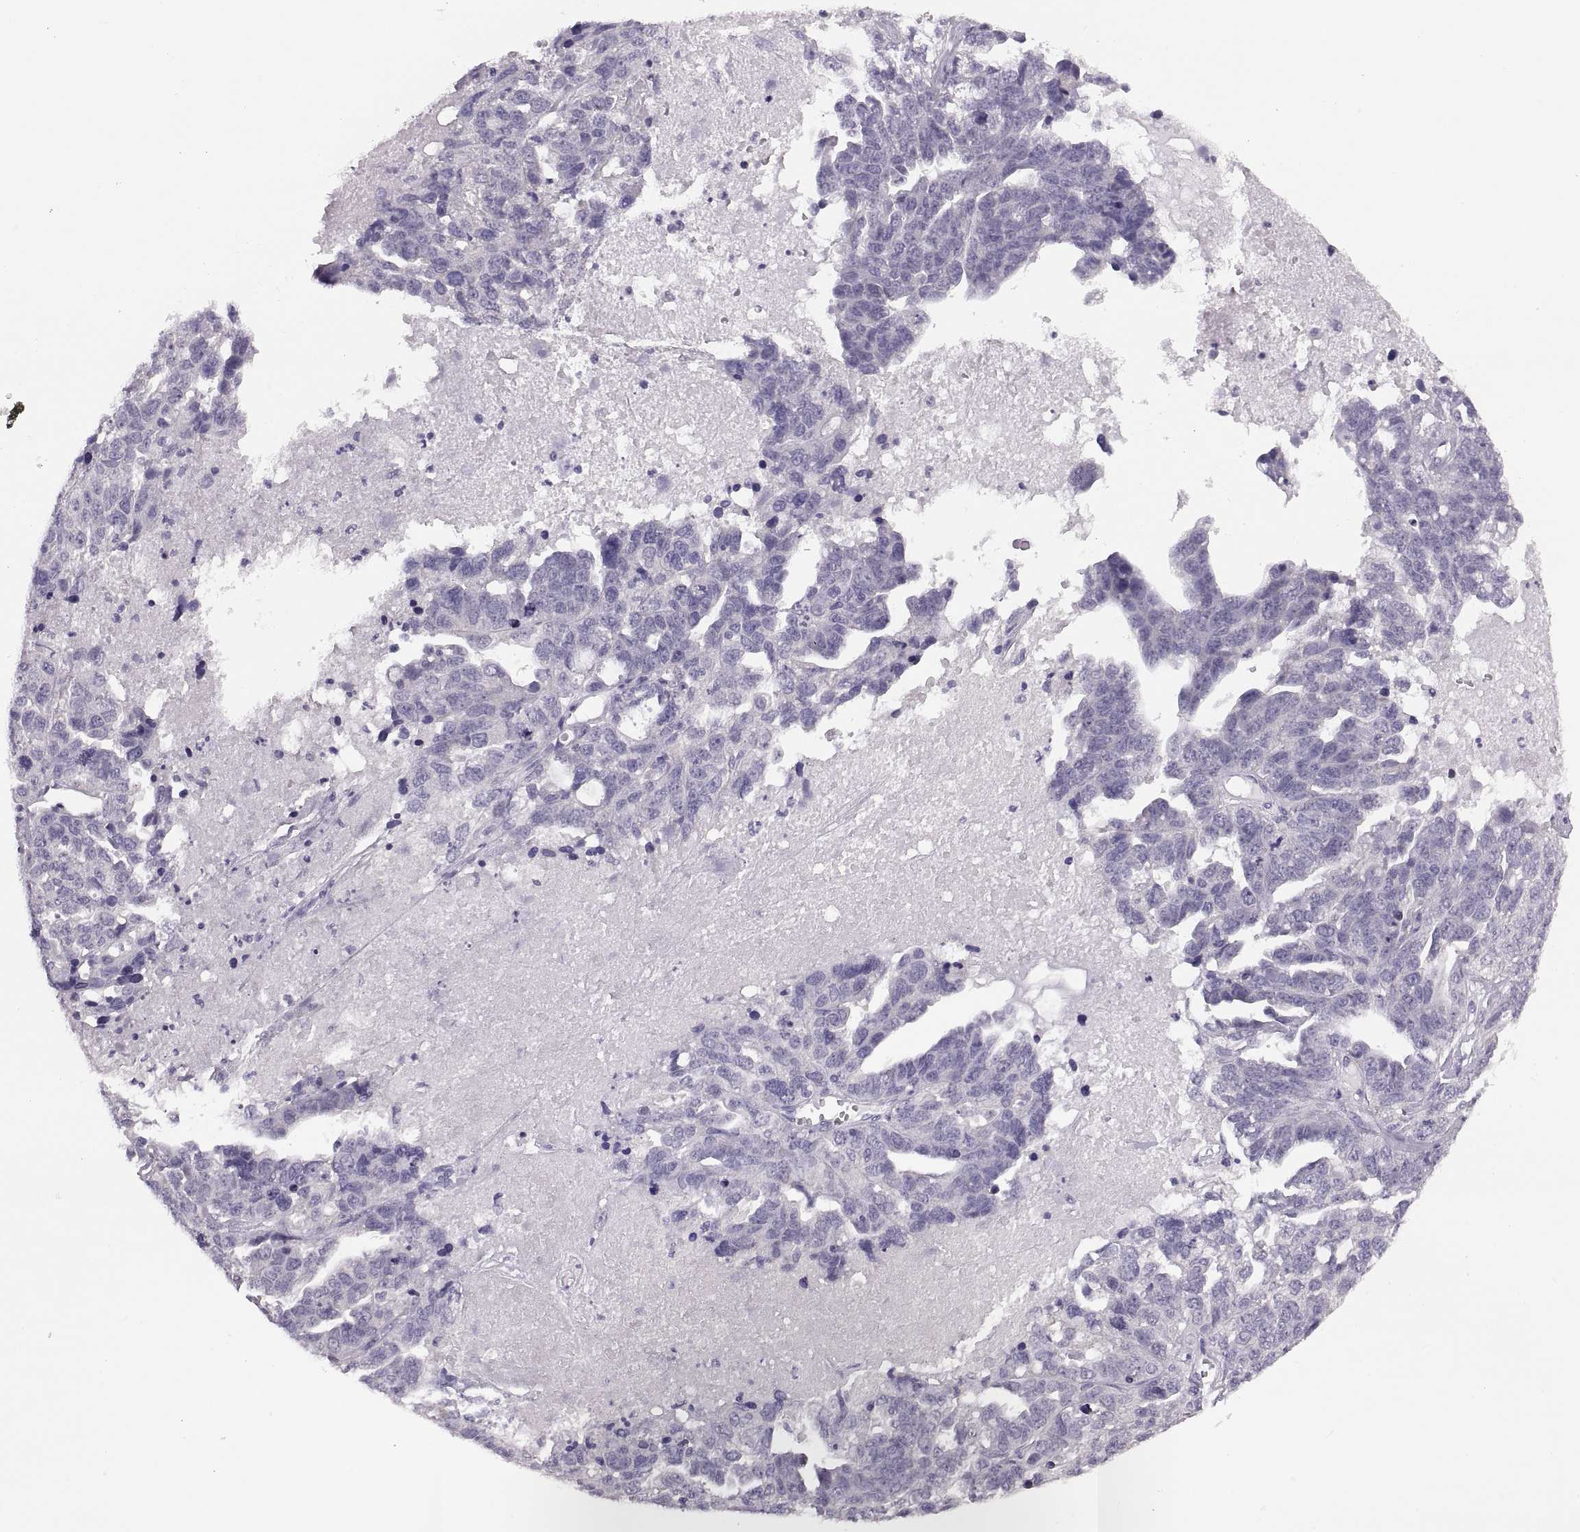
{"staining": {"intensity": "negative", "quantity": "none", "location": "none"}, "tissue": "ovarian cancer", "cell_type": "Tumor cells", "image_type": "cancer", "snomed": [{"axis": "morphology", "description": "Cystadenocarcinoma, serous, NOS"}, {"axis": "topography", "description": "Ovary"}], "caption": "Serous cystadenocarcinoma (ovarian) stained for a protein using IHC displays no staining tumor cells.", "gene": "ADH6", "patient": {"sex": "female", "age": 71}}